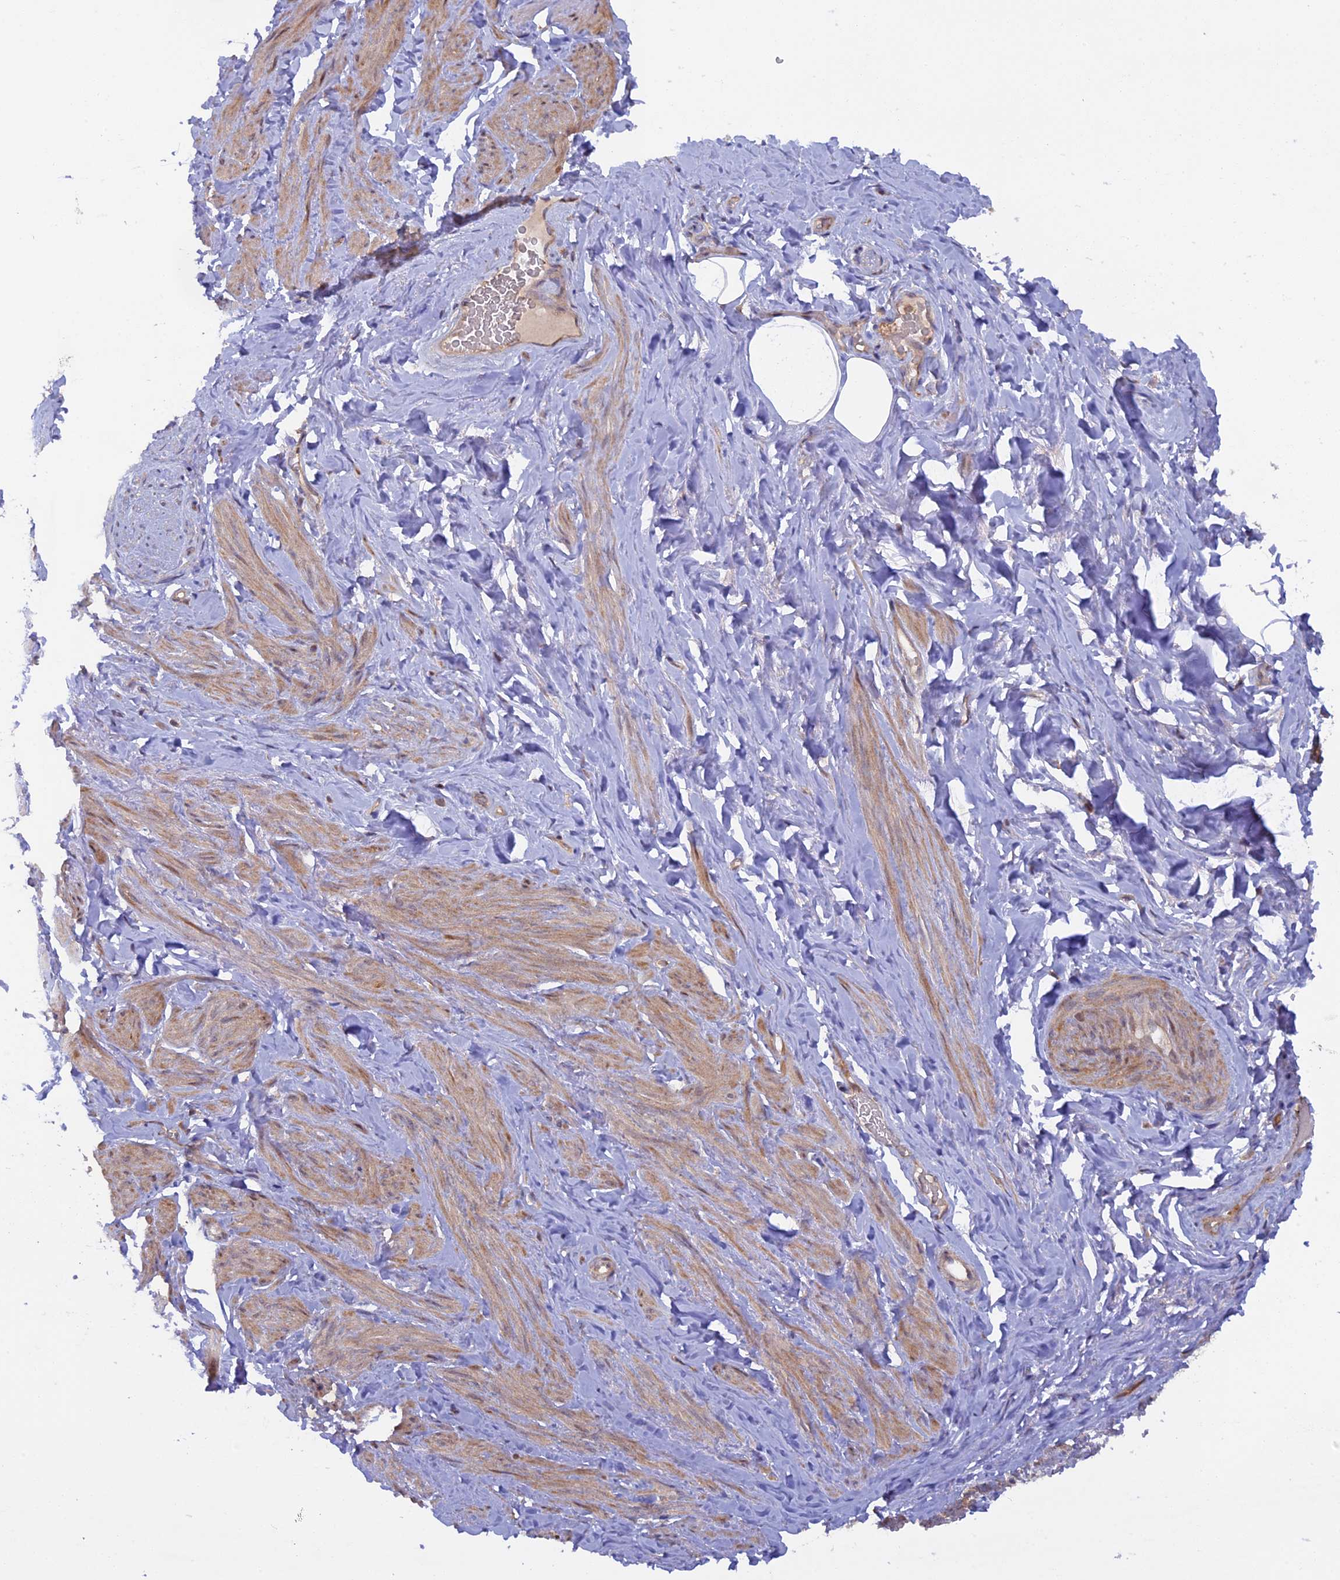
{"staining": {"intensity": "weak", "quantity": "<25%", "location": "cytoplasmic/membranous"}, "tissue": "smooth muscle", "cell_type": "Smooth muscle cells", "image_type": "normal", "snomed": [{"axis": "morphology", "description": "Normal tissue, NOS"}, {"axis": "topography", "description": "Smooth muscle"}, {"axis": "topography", "description": "Peripheral nerve tissue"}], "caption": "An image of human smooth muscle is negative for staining in smooth muscle cells. The staining is performed using DAB brown chromogen with nuclei counter-stained in using hematoxylin.", "gene": "FERMT1", "patient": {"sex": "male", "age": 69}}